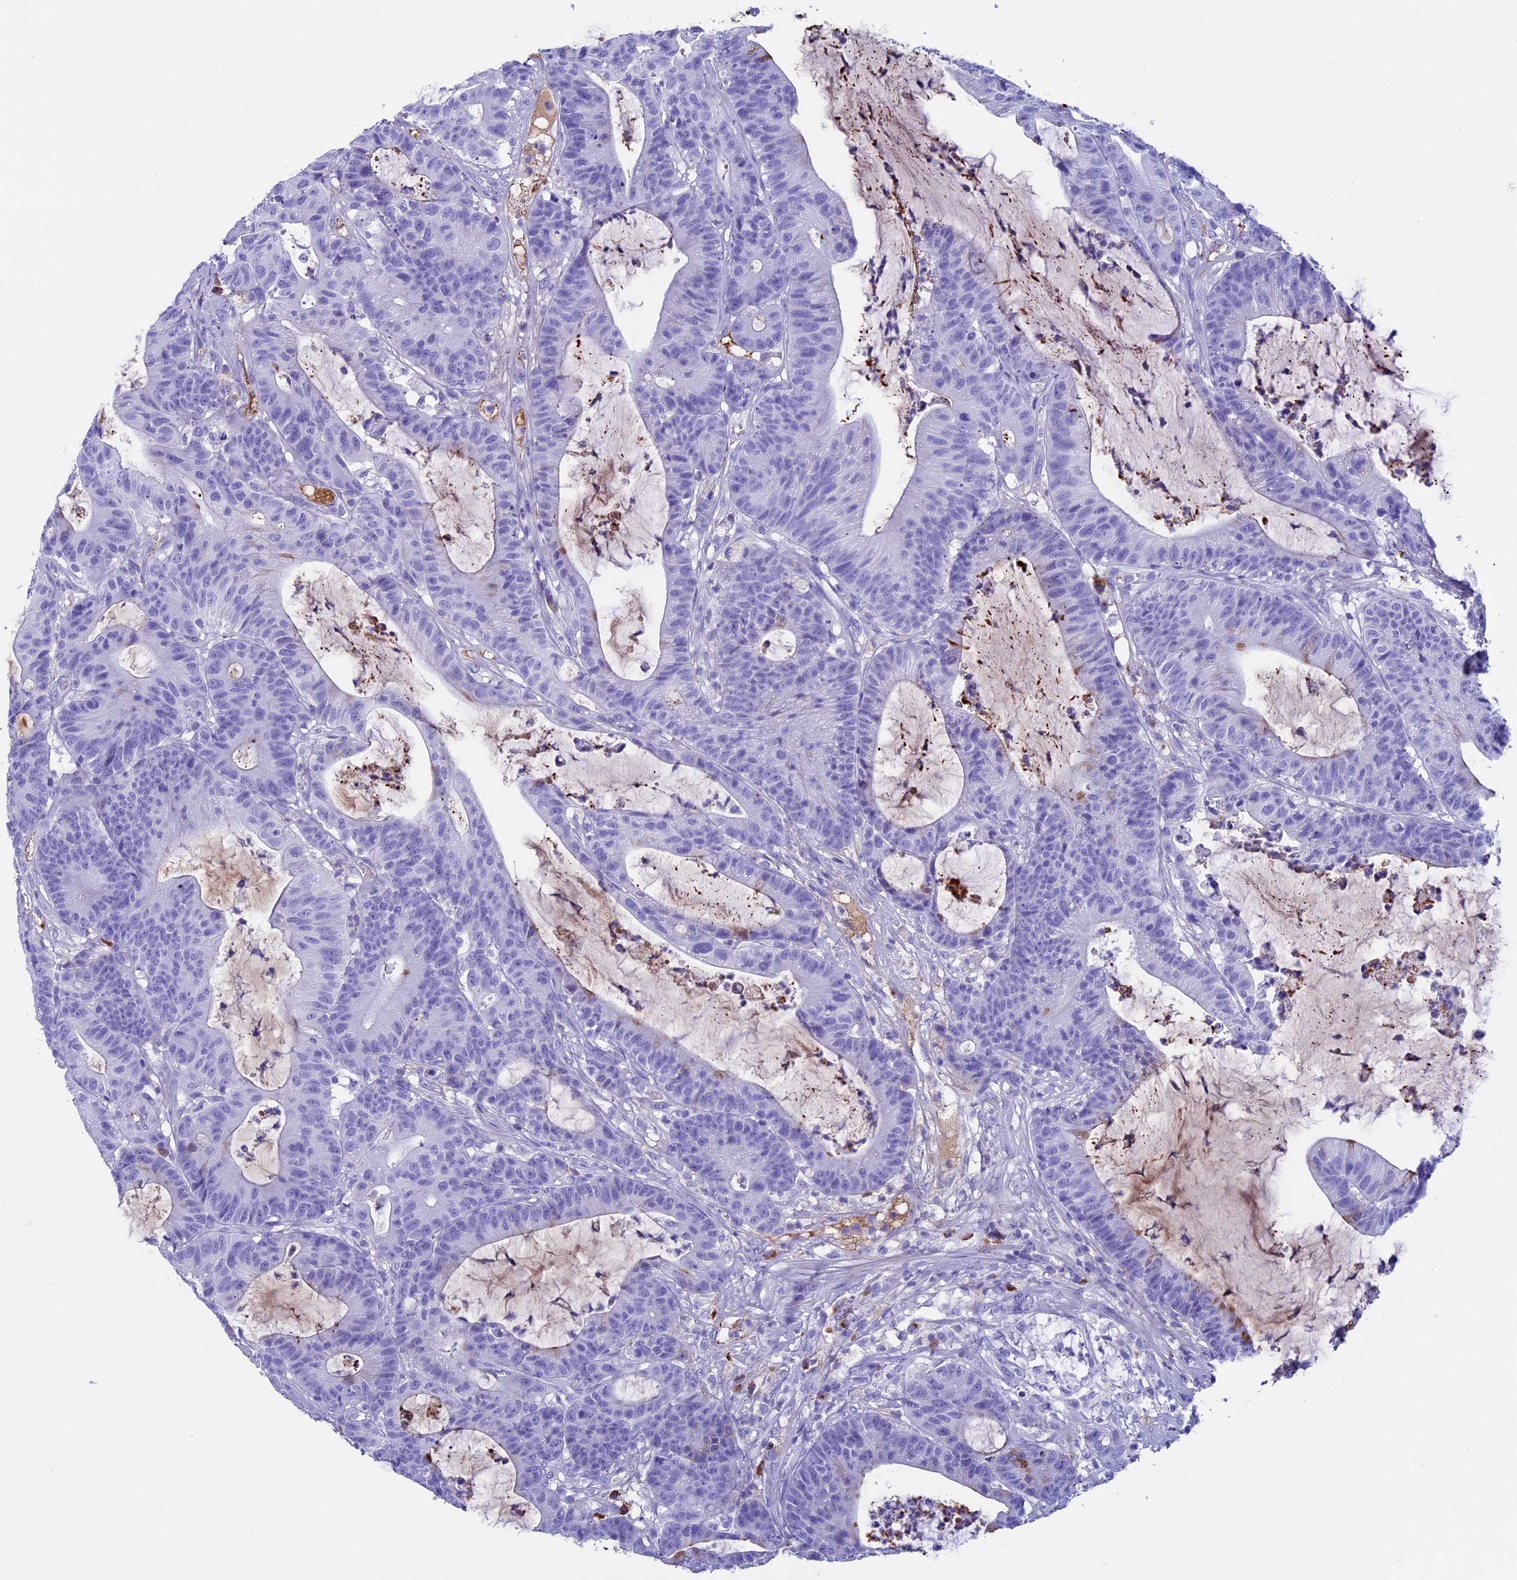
{"staining": {"intensity": "negative", "quantity": "none", "location": "none"}, "tissue": "colorectal cancer", "cell_type": "Tumor cells", "image_type": "cancer", "snomed": [{"axis": "morphology", "description": "Adenocarcinoma, NOS"}, {"axis": "topography", "description": "Colon"}], "caption": "Tumor cells are negative for protein expression in human adenocarcinoma (colorectal).", "gene": "IGSF6", "patient": {"sex": "female", "age": 84}}